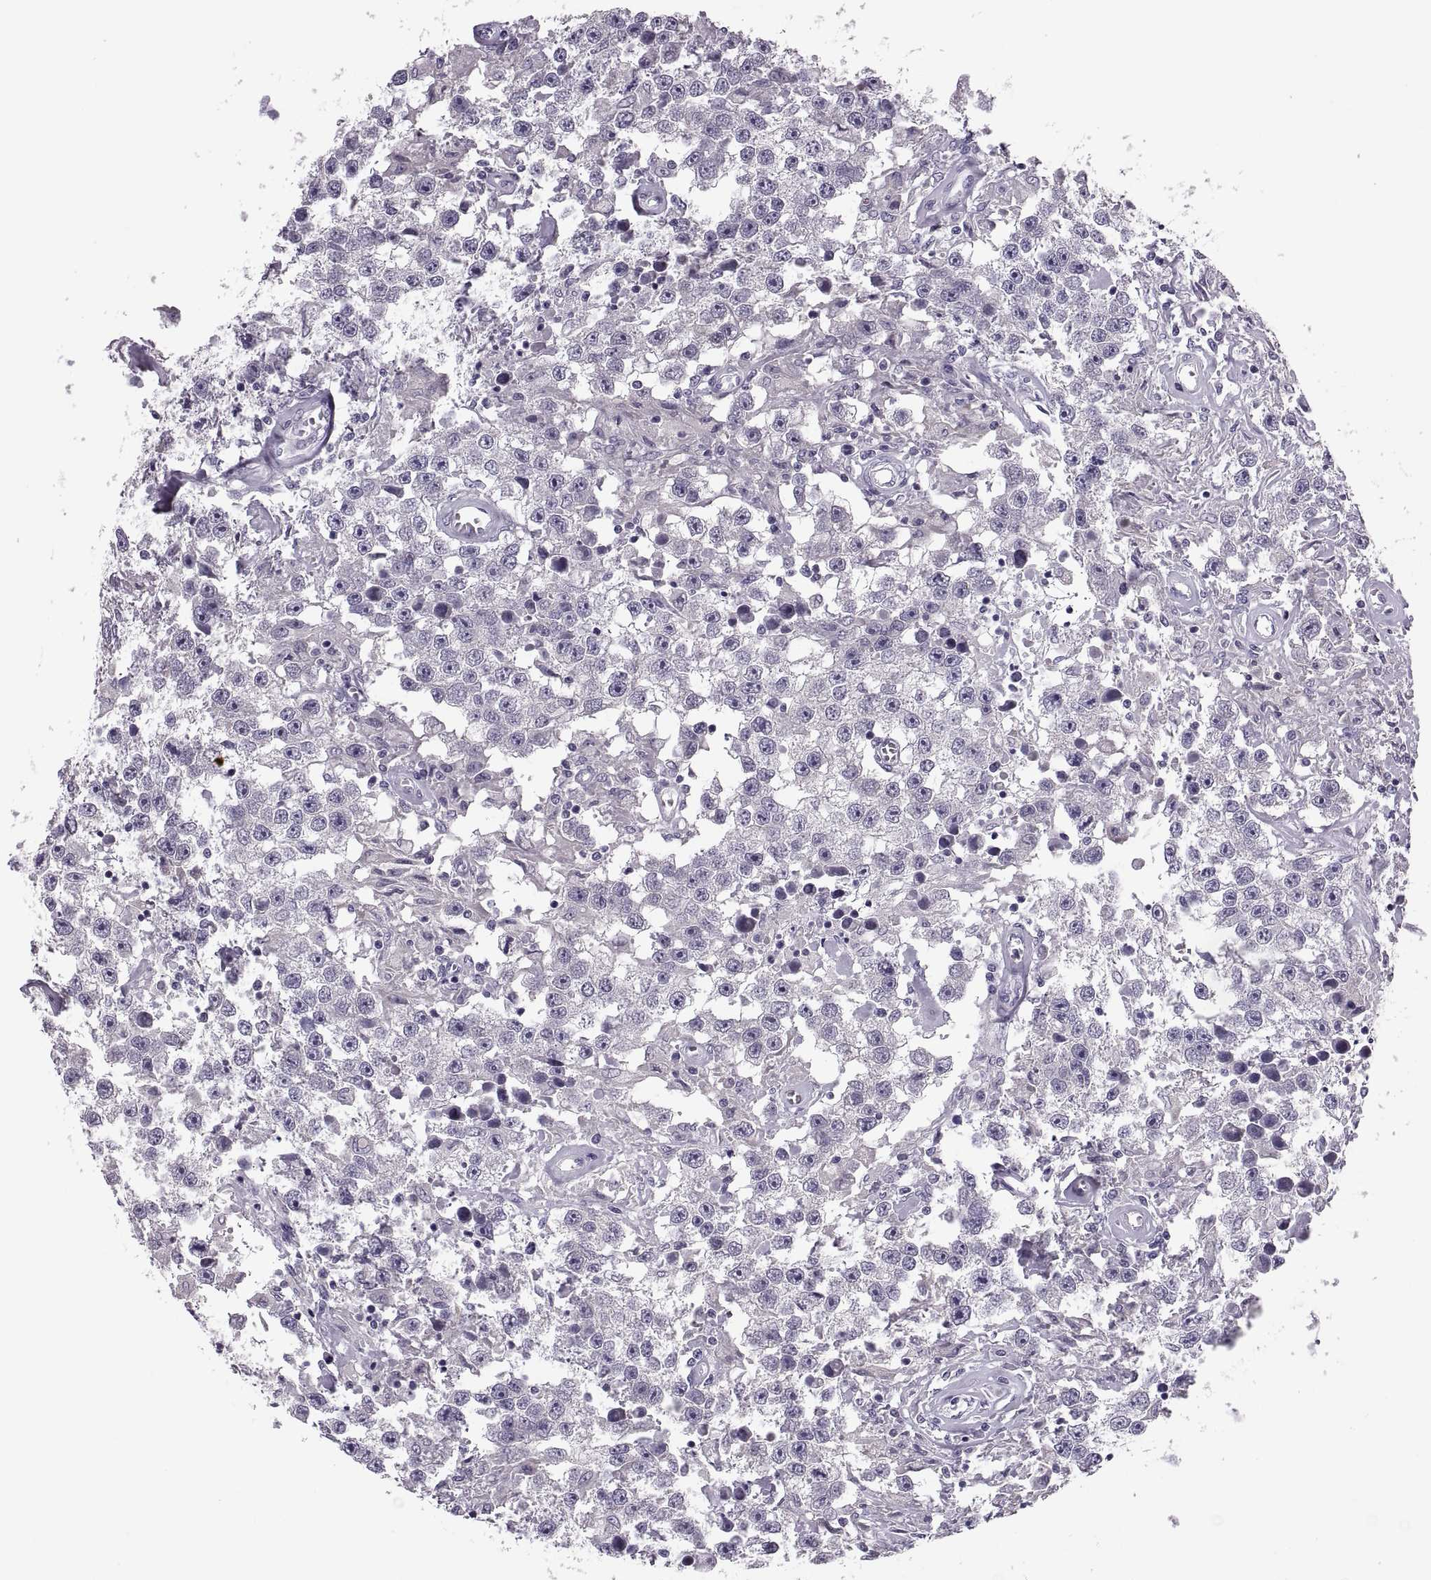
{"staining": {"intensity": "negative", "quantity": "none", "location": "none"}, "tissue": "testis cancer", "cell_type": "Tumor cells", "image_type": "cancer", "snomed": [{"axis": "morphology", "description": "Seminoma, NOS"}, {"axis": "topography", "description": "Testis"}], "caption": "Photomicrograph shows no protein staining in tumor cells of testis seminoma tissue. Brightfield microscopy of immunohistochemistry stained with DAB (brown) and hematoxylin (blue), captured at high magnification.", "gene": "PRSS54", "patient": {"sex": "male", "age": 43}}